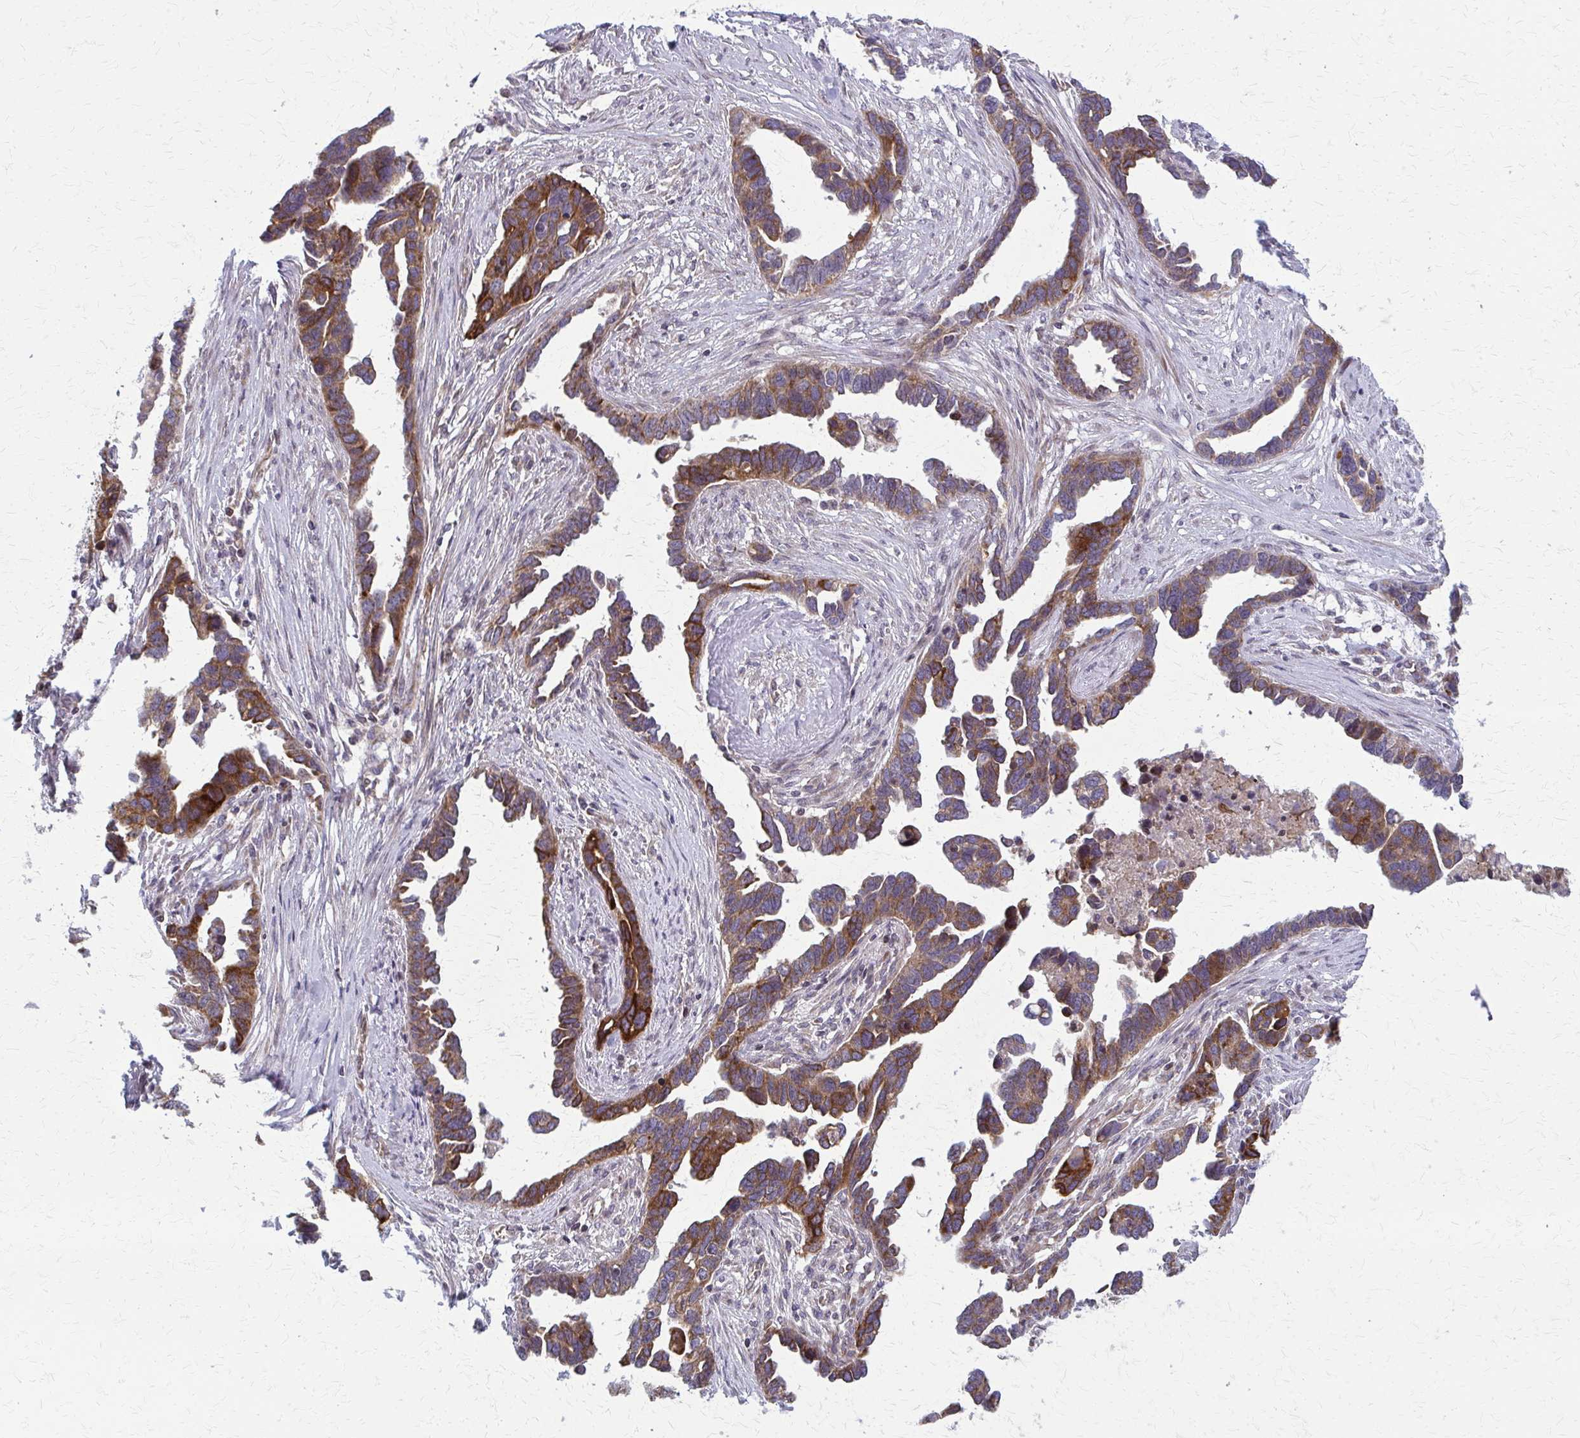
{"staining": {"intensity": "moderate", "quantity": ">75%", "location": "cytoplasmic/membranous"}, "tissue": "ovarian cancer", "cell_type": "Tumor cells", "image_type": "cancer", "snomed": [{"axis": "morphology", "description": "Cystadenocarcinoma, serous, NOS"}, {"axis": "topography", "description": "Ovary"}], "caption": "Immunohistochemical staining of serous cystadenocarcinoma (ovarian) reveals moderate cytoplasmic/membranous protein expression in about >75% of tumor cells. Using DAB (brown) and hematoxylin (blue) stains, captured at high magnification using brightfield microscopy.", "gene": "MCCC1", "patient": {"sex": "female", "age": 54}}